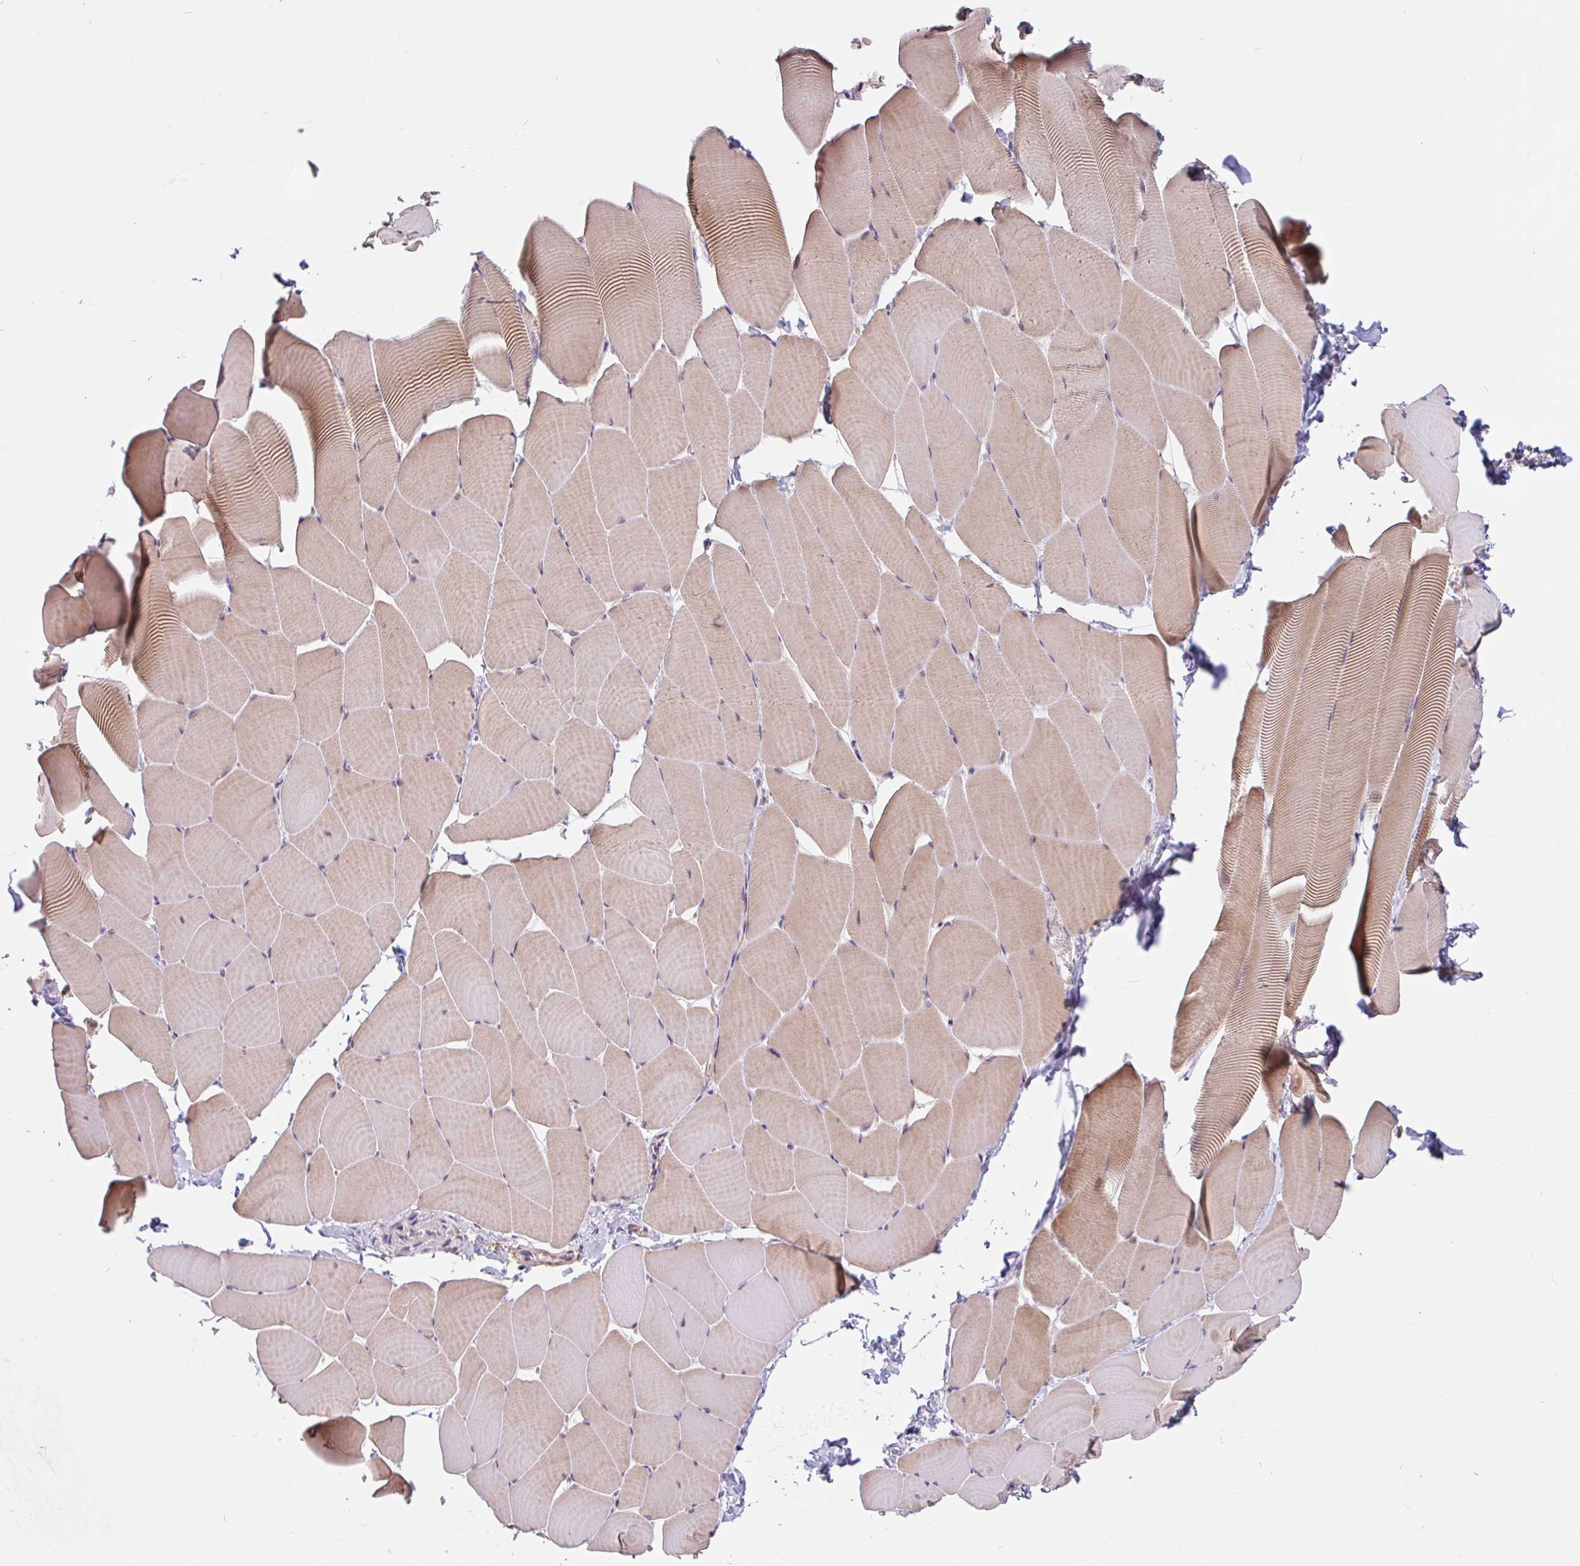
{"staining": {"intensity": "moderate", "quantity": "25%-75%", "location": "cytoplasmic/membranous"}, "tissue": "skeletal muscle", "cell_type": "Myocytes", "image_type": "normal", "snomed": [{"axis": "morphology", "description": "Normal tissue, NOS"}, {"axis": "topography", "description": "Skeletal muscle"}], "caption": "Immunohistochemistry (IHC) of unremarkable skeletal muscle displays medium levels of moderate cytoplasmic/membranous expression in about 25%-75% of myocytes.", "gene": "TMEM119", "patient": {"sex": "male", "age": 25}}